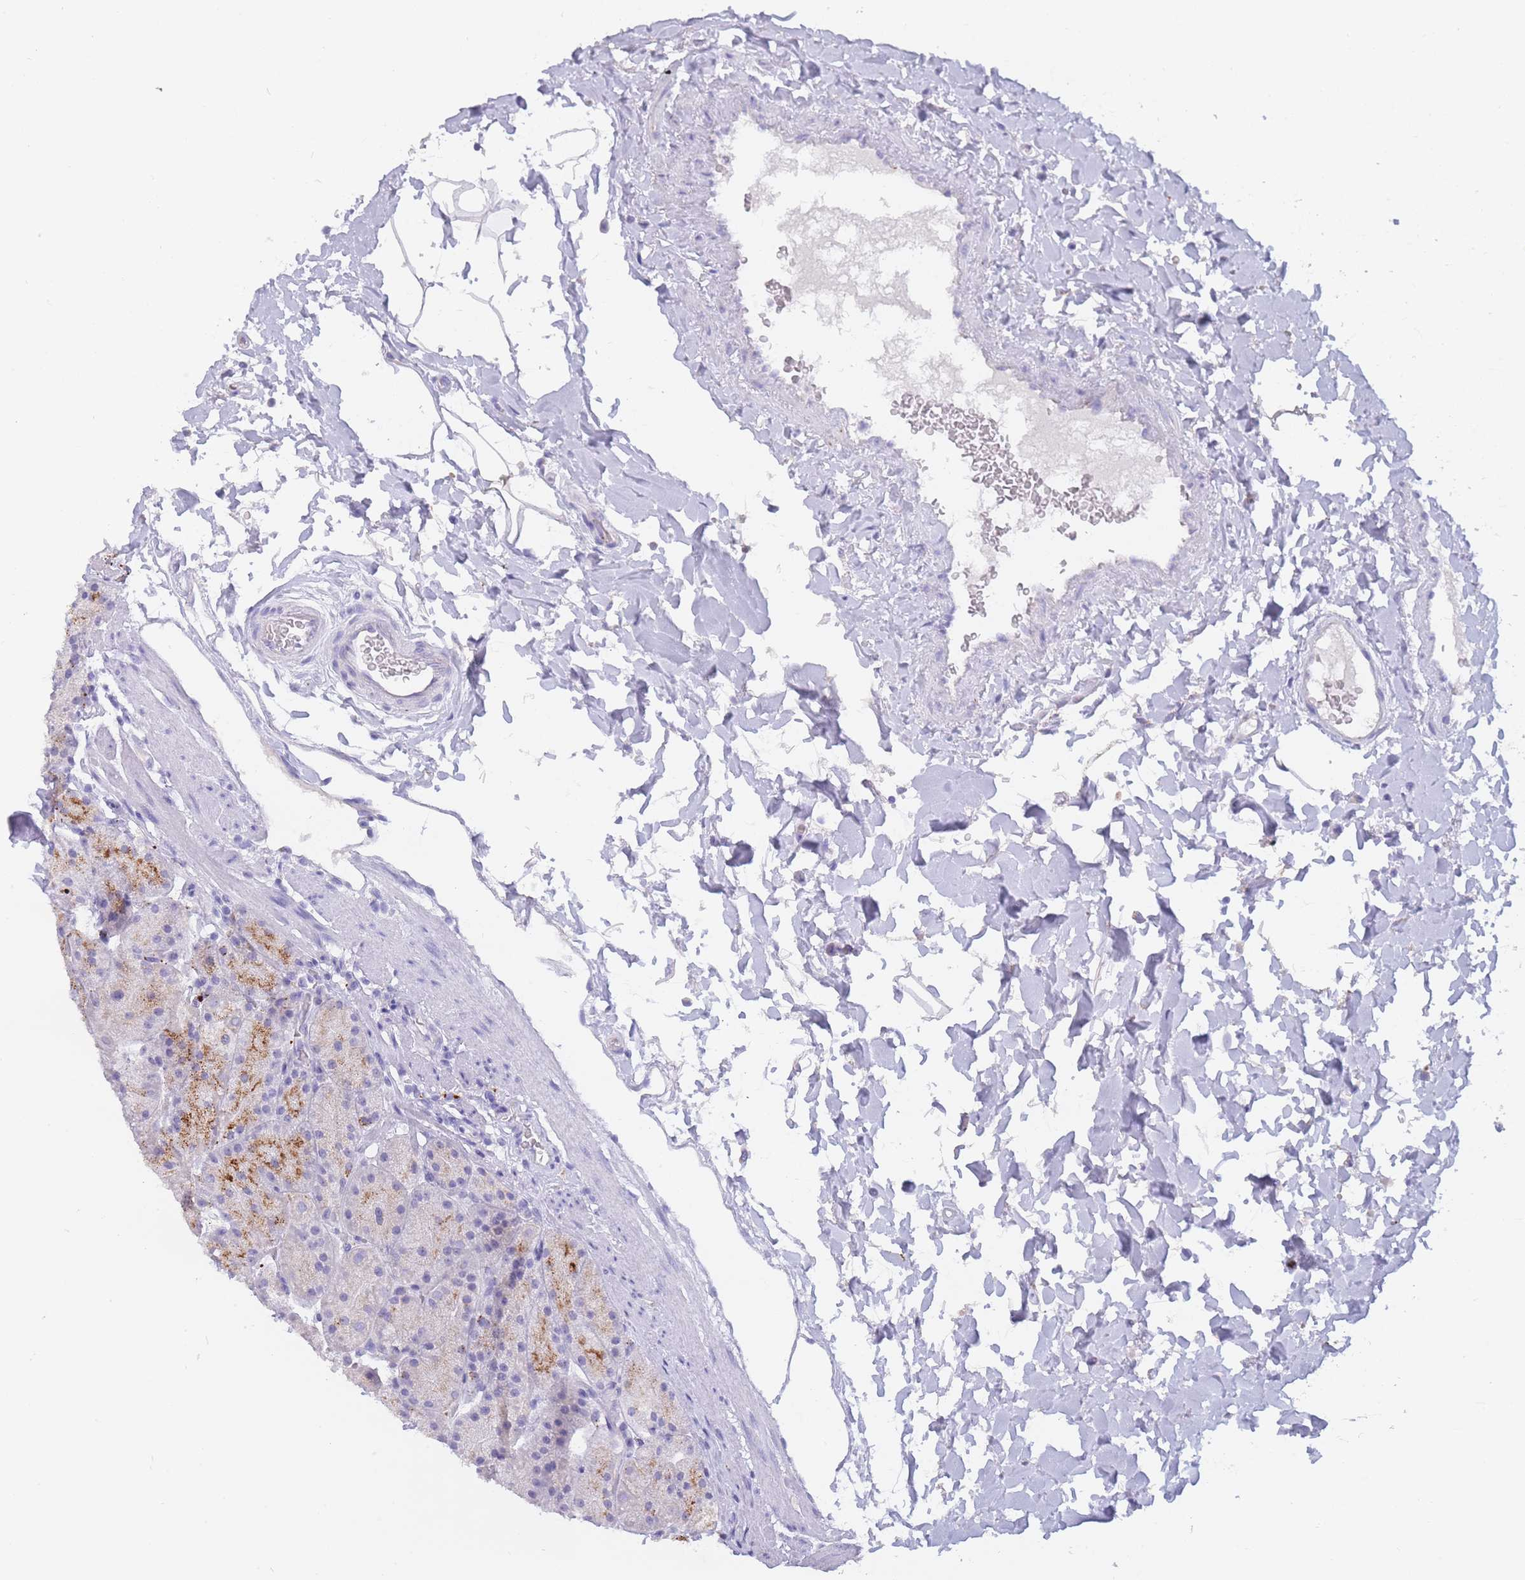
{"staining": {"intensity": "moderate", "quantity": "<25%", "location": "cytoplasmic/membranous"}, "tissue": "stomach", "cell_type": "Glandular cells", "image_type": "normal", "snomed": [{"axis": "morphology", "description": "Normal tissue, NOS"}, {"axis": "topography", "description": "Stomach, upper"}, {"axis": "topography", "description": "Stomach, lower"}], "caption": "A micrograph of stomach stained for a protein reveals moderate cytoplasmic/membranous brown staining in glandular cells. The protein of interest is stained brown, and the nuclei are stained in blue (DAB (3,3'-diaminobenzidine) IHC with brightfield microscopy, high magnification).", "gene": "GAA", "patient": {"sex": "male", "age": 67}}